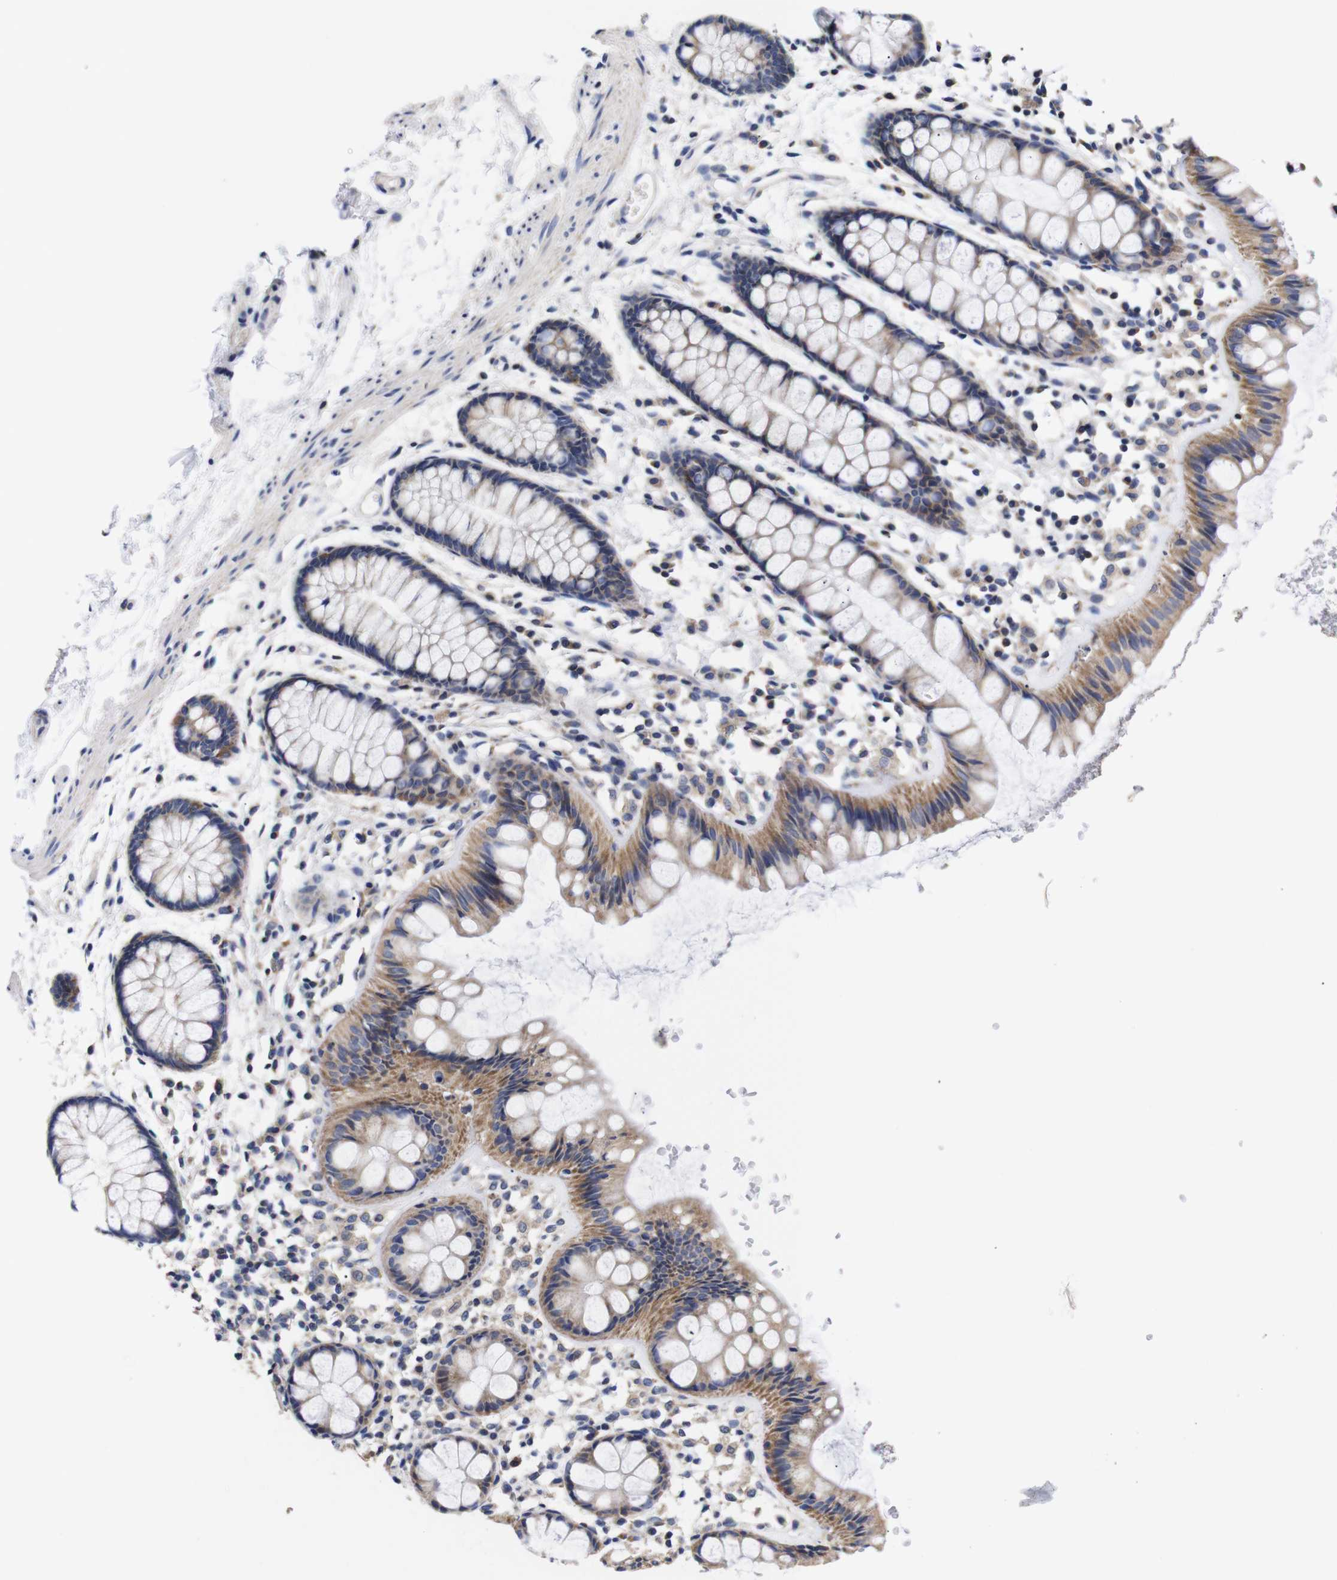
{"staining": {"intensity": "moderate", "quantity": ">75%", "location": "cytoplasmic/membranous"}, "tissue": "rectum", "cell_type": "Glandular cells", "image_type": "normal", "snomed": [{"axis": "morphology", "description": "Normal tissue, NOS"}, {"axis": "topography", "description": "Rectum"}], "caption": "IHC (DAB (3,3'-diaminobenzidine)) staining of normal human rectum demonstrates moderate cytoplasmic/membranous protein positivity in about >75% of glandular cells. (IHC, brightfield microscopy, high magnification).", "gene": "OPN3", "patient": {"sex": "female", "age": 66}}